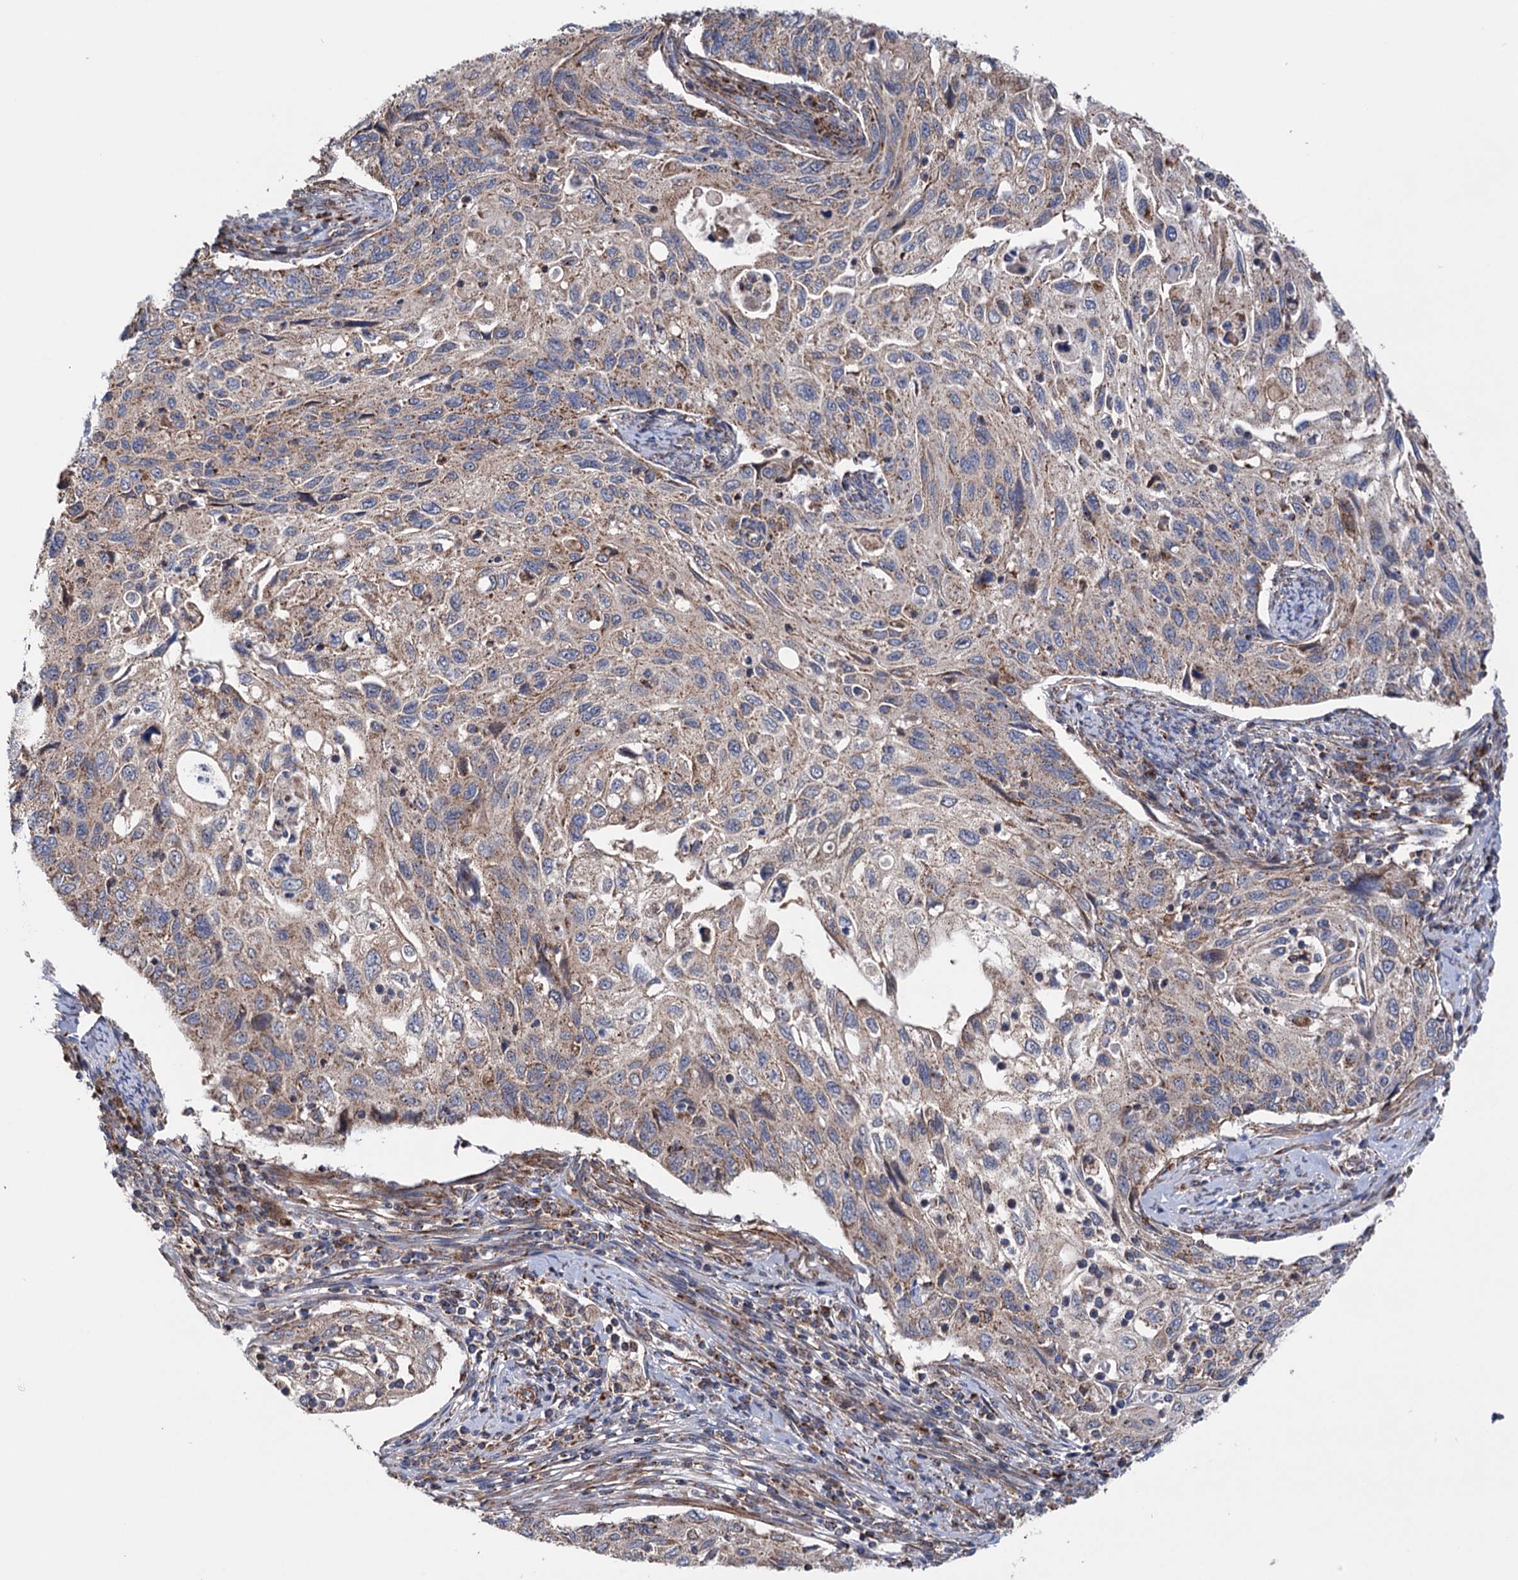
{"staining": {"intensity": "moderate", "quantity": "25%-75%", "location": "cytoplasmic/membranous"}, "tissue": "cervical cancer", "cell_type": "Tumor cells", "image_type": "cancer", "snomed": [{"axis": "morphology", "description": "Squamous cell carcinoma, NOS"}, {"axis": "topography", "description": "Cervix"}], "caption": "Protein positivity by immunohistochemistry shows moderate cytoplasmic/membranous expression in approximately 25%-75% of tumor cells in cervical squamous cell carcinoma.", "gene": "SUCLA2", "patient": {"sex": "female", "age": 70}}